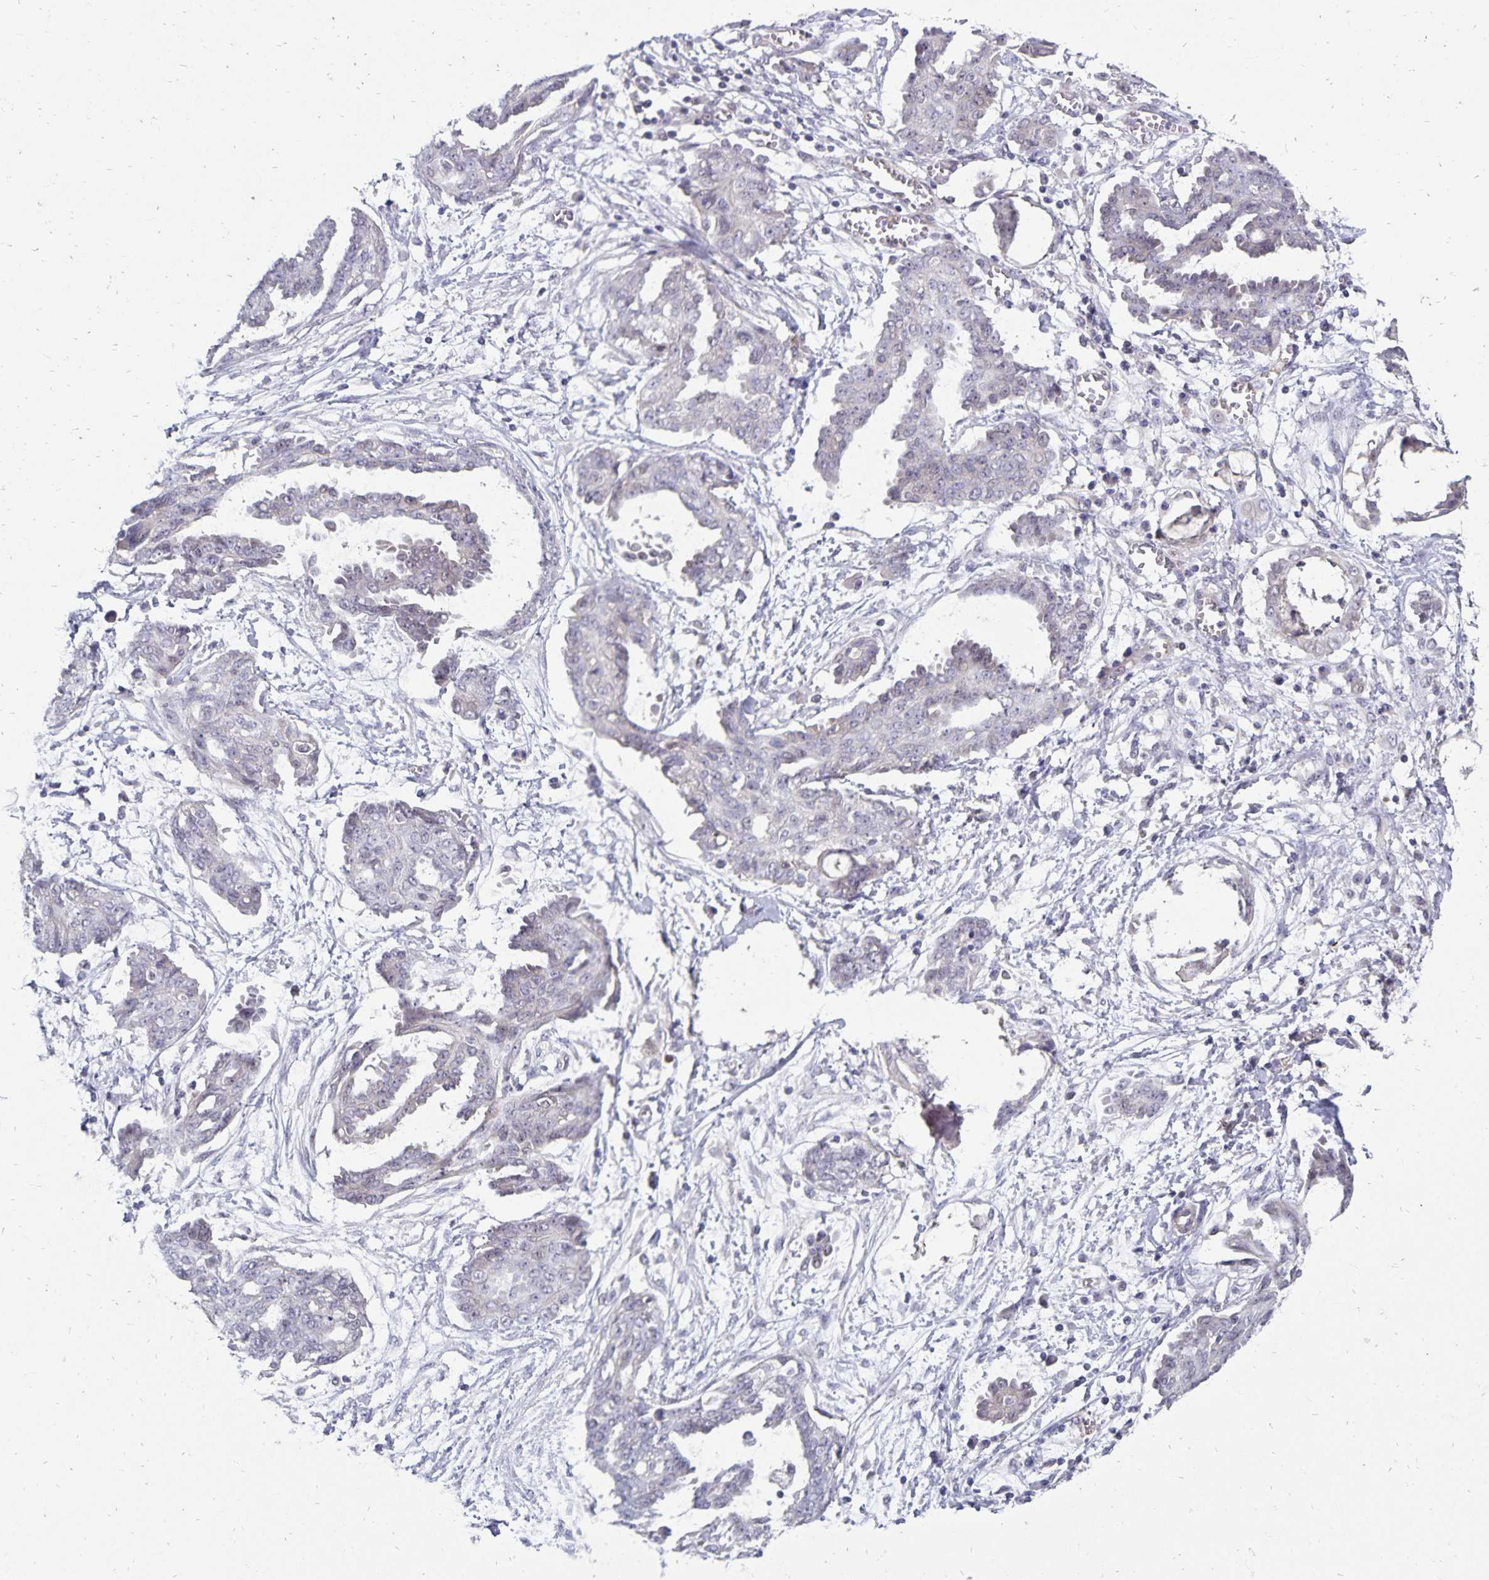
{"staining": {"intensity": "negative", "quantity": "none", "location": "none"}, "tissue": "ovarian cancer", "cell_type": "Tumor cells", "image_type": "cancer", "snomed": [{"axis": "morphology", "description": "Cystadenocarcinoma, serous, NOS"}, {"axis": "topography", "description": "Ovary"}], "caption": "Photomicrograph shows no significant protein expression in tumor cells of ovarian serous cystadenocarcinoma.", "gene": "CDKN2B", "patient": {"sex": "female", "age": 71}}